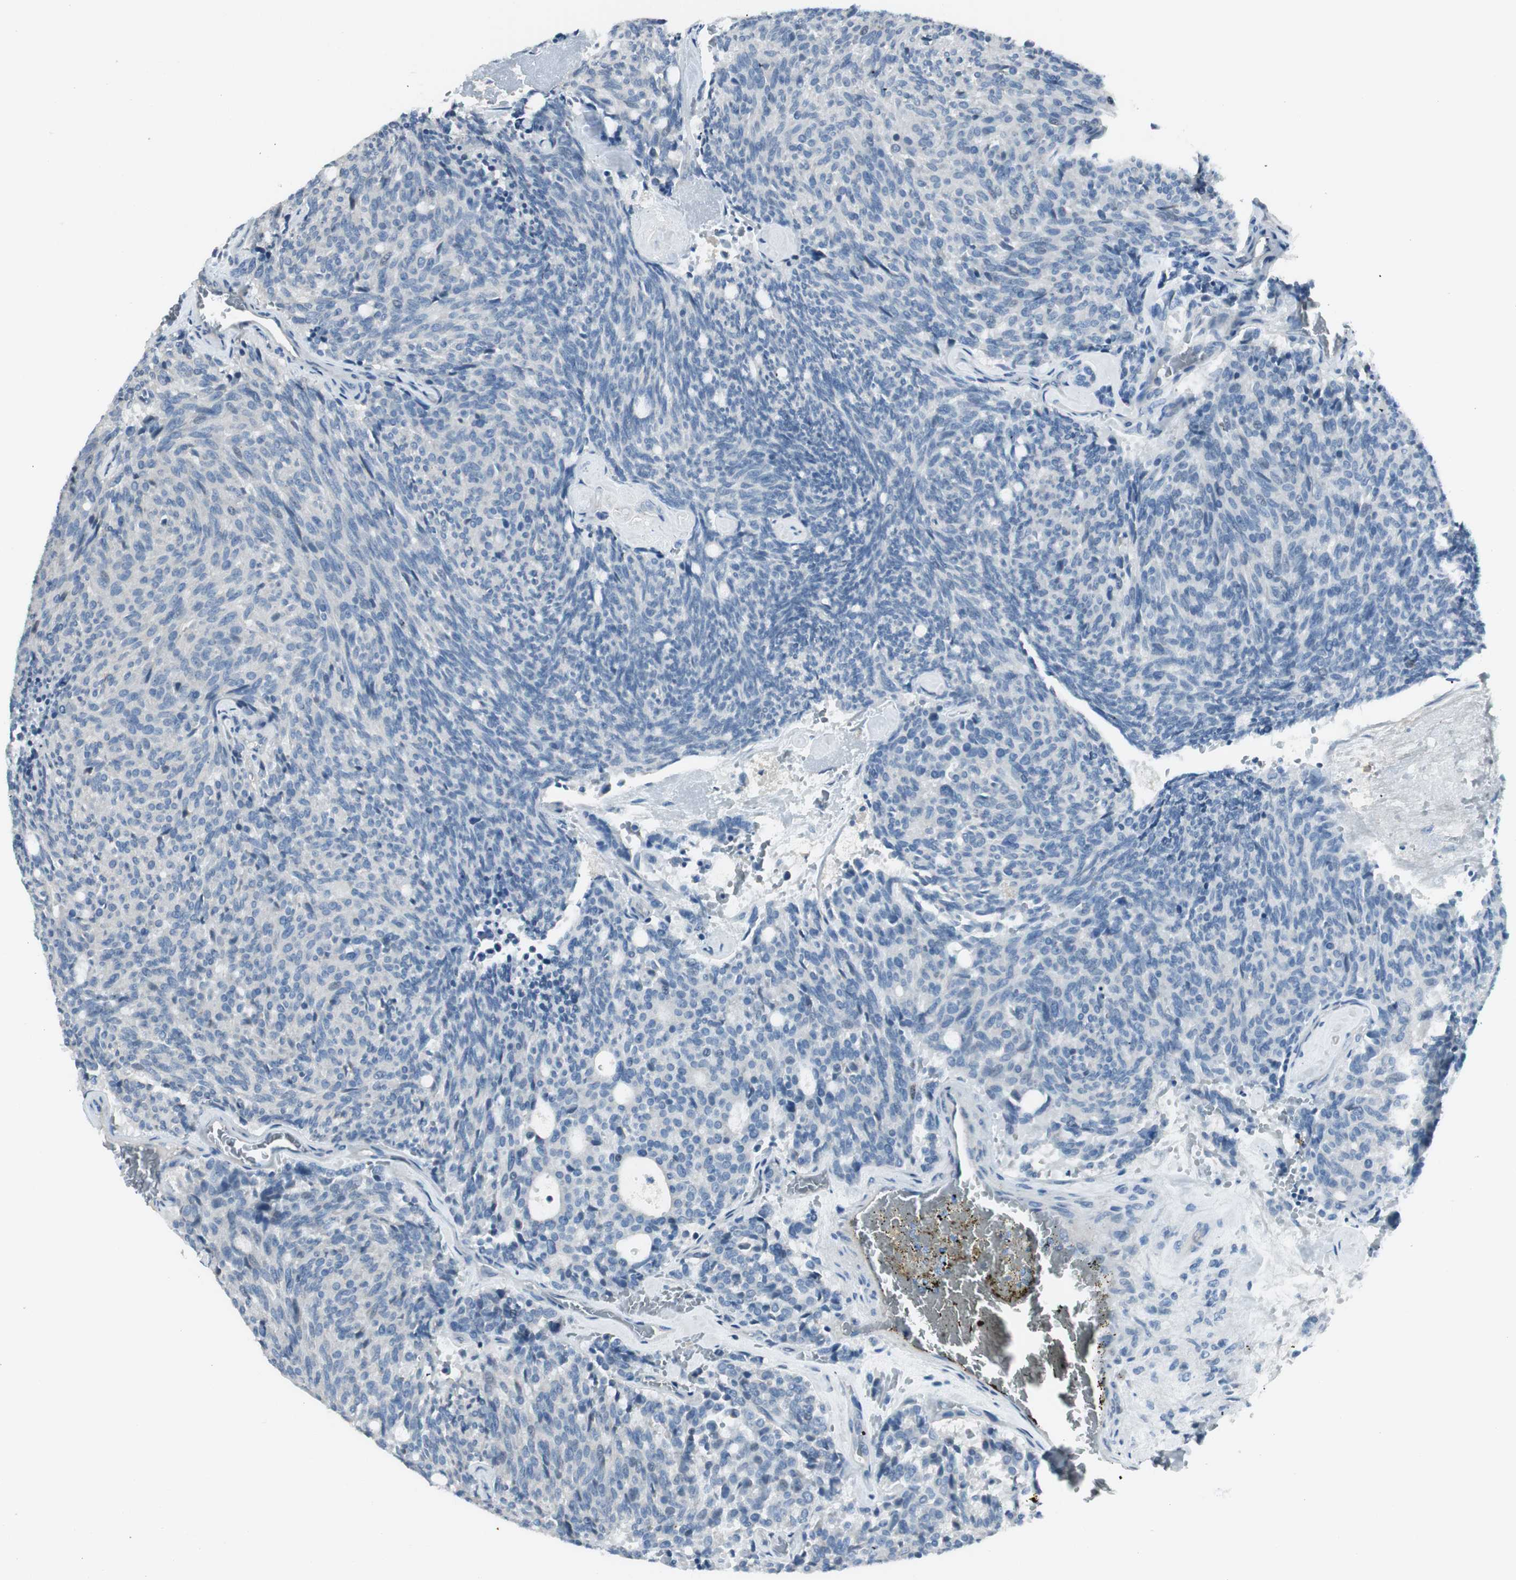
{"staining": {"intensity": "negative", "quantity": "none", "location": "none"}, "tissue": "carcinoid", "cell_type": "Tumor cells", "image_type": "cancer", "snomed": [{"axis": "morphology", "description": "Carcinoid, malignant, NOS"}, {"axis": "topography", "description": "Pancreas"}], "caption": "There is no significant expression in tumor cells of carcinoid.", "gene": "EVA1A", "patient": {"sex": "female", "age": 54}}